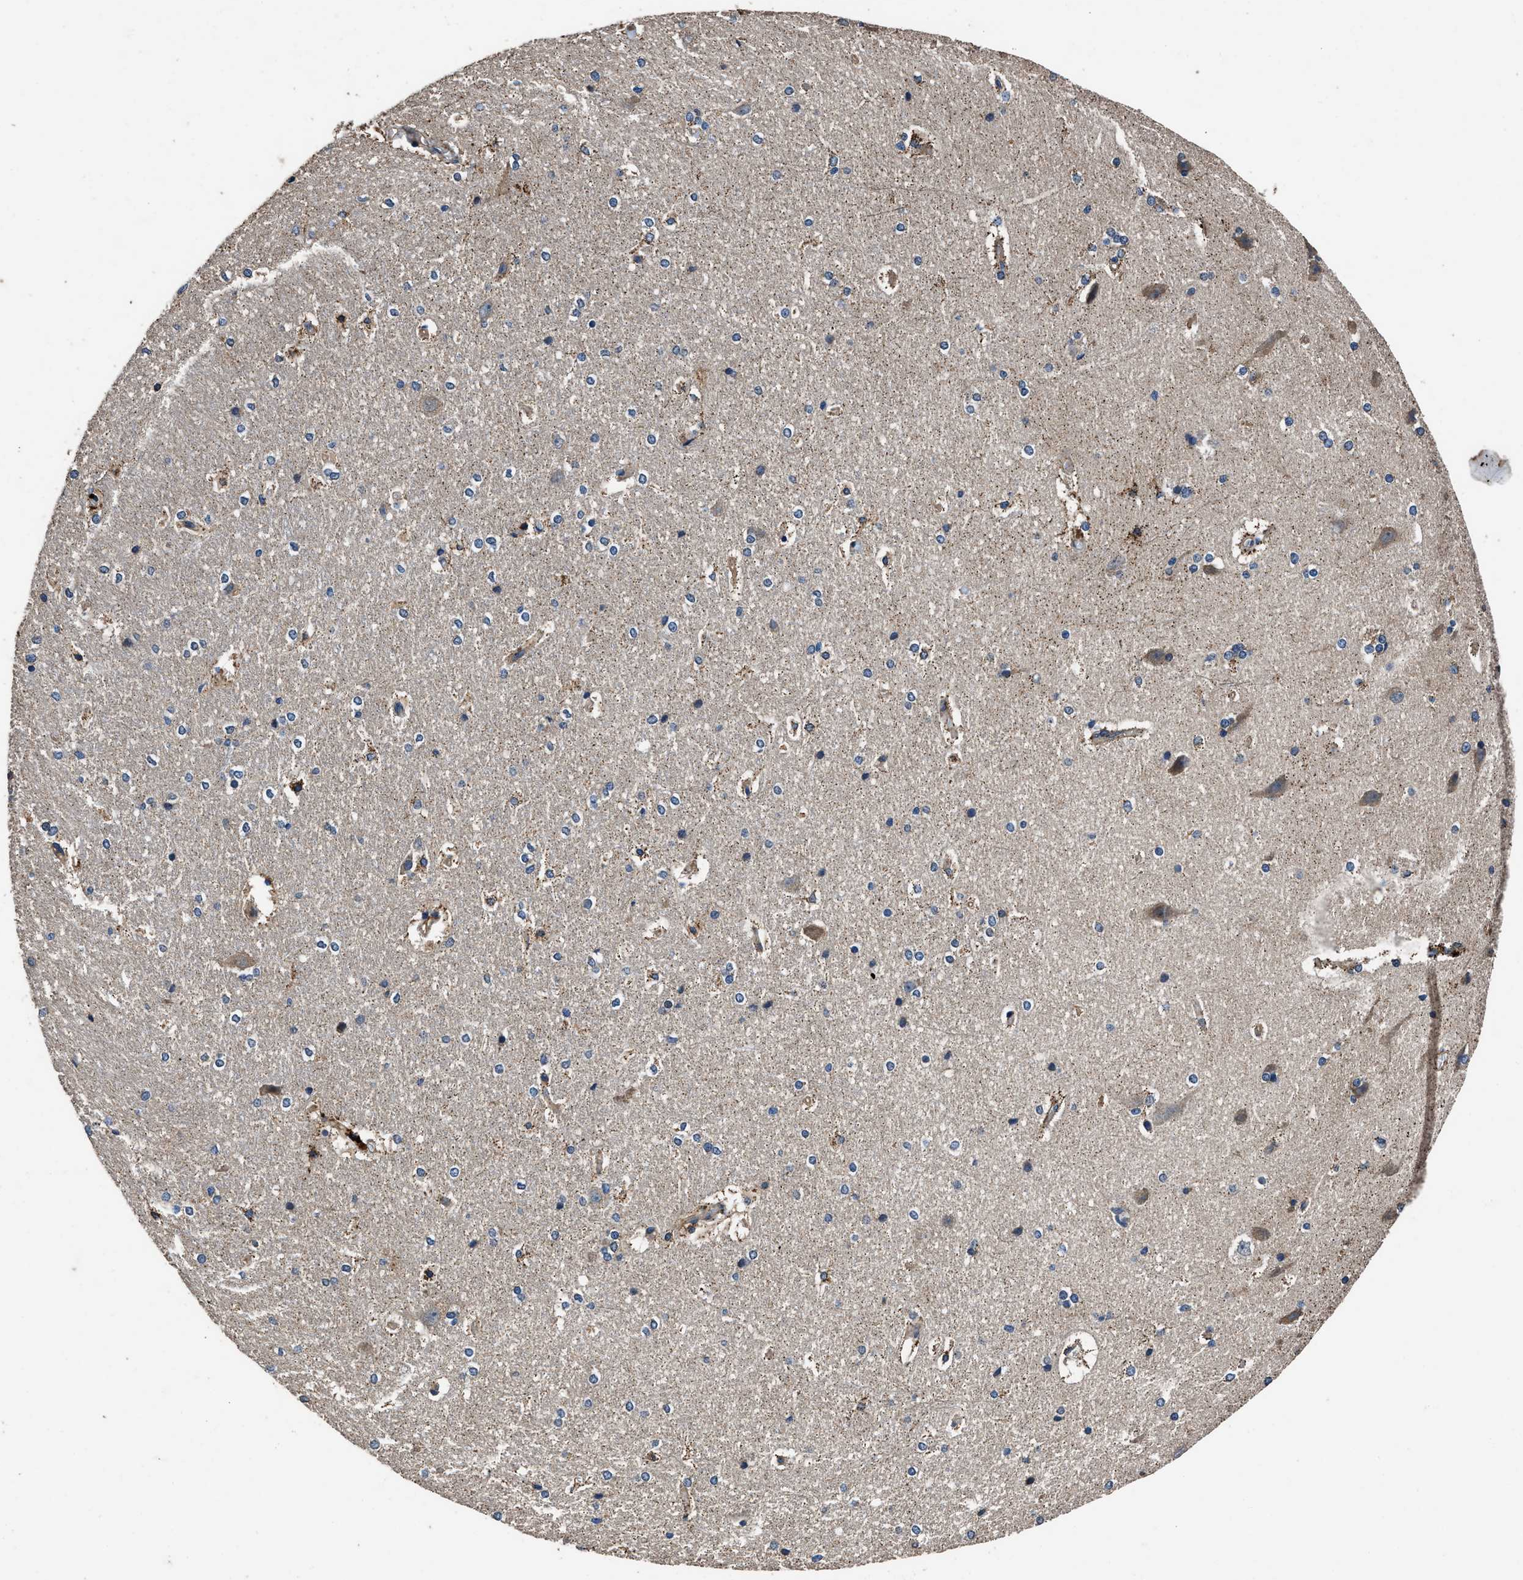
{"staining": {"intensity": "moderate", "quantity": "25%-75%", "location": "cytoplasmic/membranous"}, "tissue": "hippocampus", "cell_type": "Glial cells", "image_type": "normal", "snomed": [{"axis": "morphology", "description": "Normal tissue, NOS"}, {"axis": "topography", "description": "Hippocampus"}], "caption": "High-magnification brightfield microscopy of unremarkable hippocampus stained with DAB (3,3'-diaminobenzidine) (brown) and counterstained with hematoxylin (blue). glial cells exhibit moderate cytoplasmic/membranous positivity is identified in about25%-75% of cells.", "gene": "DHRS7B", "patient": {"sex": "female", "age": 19}}